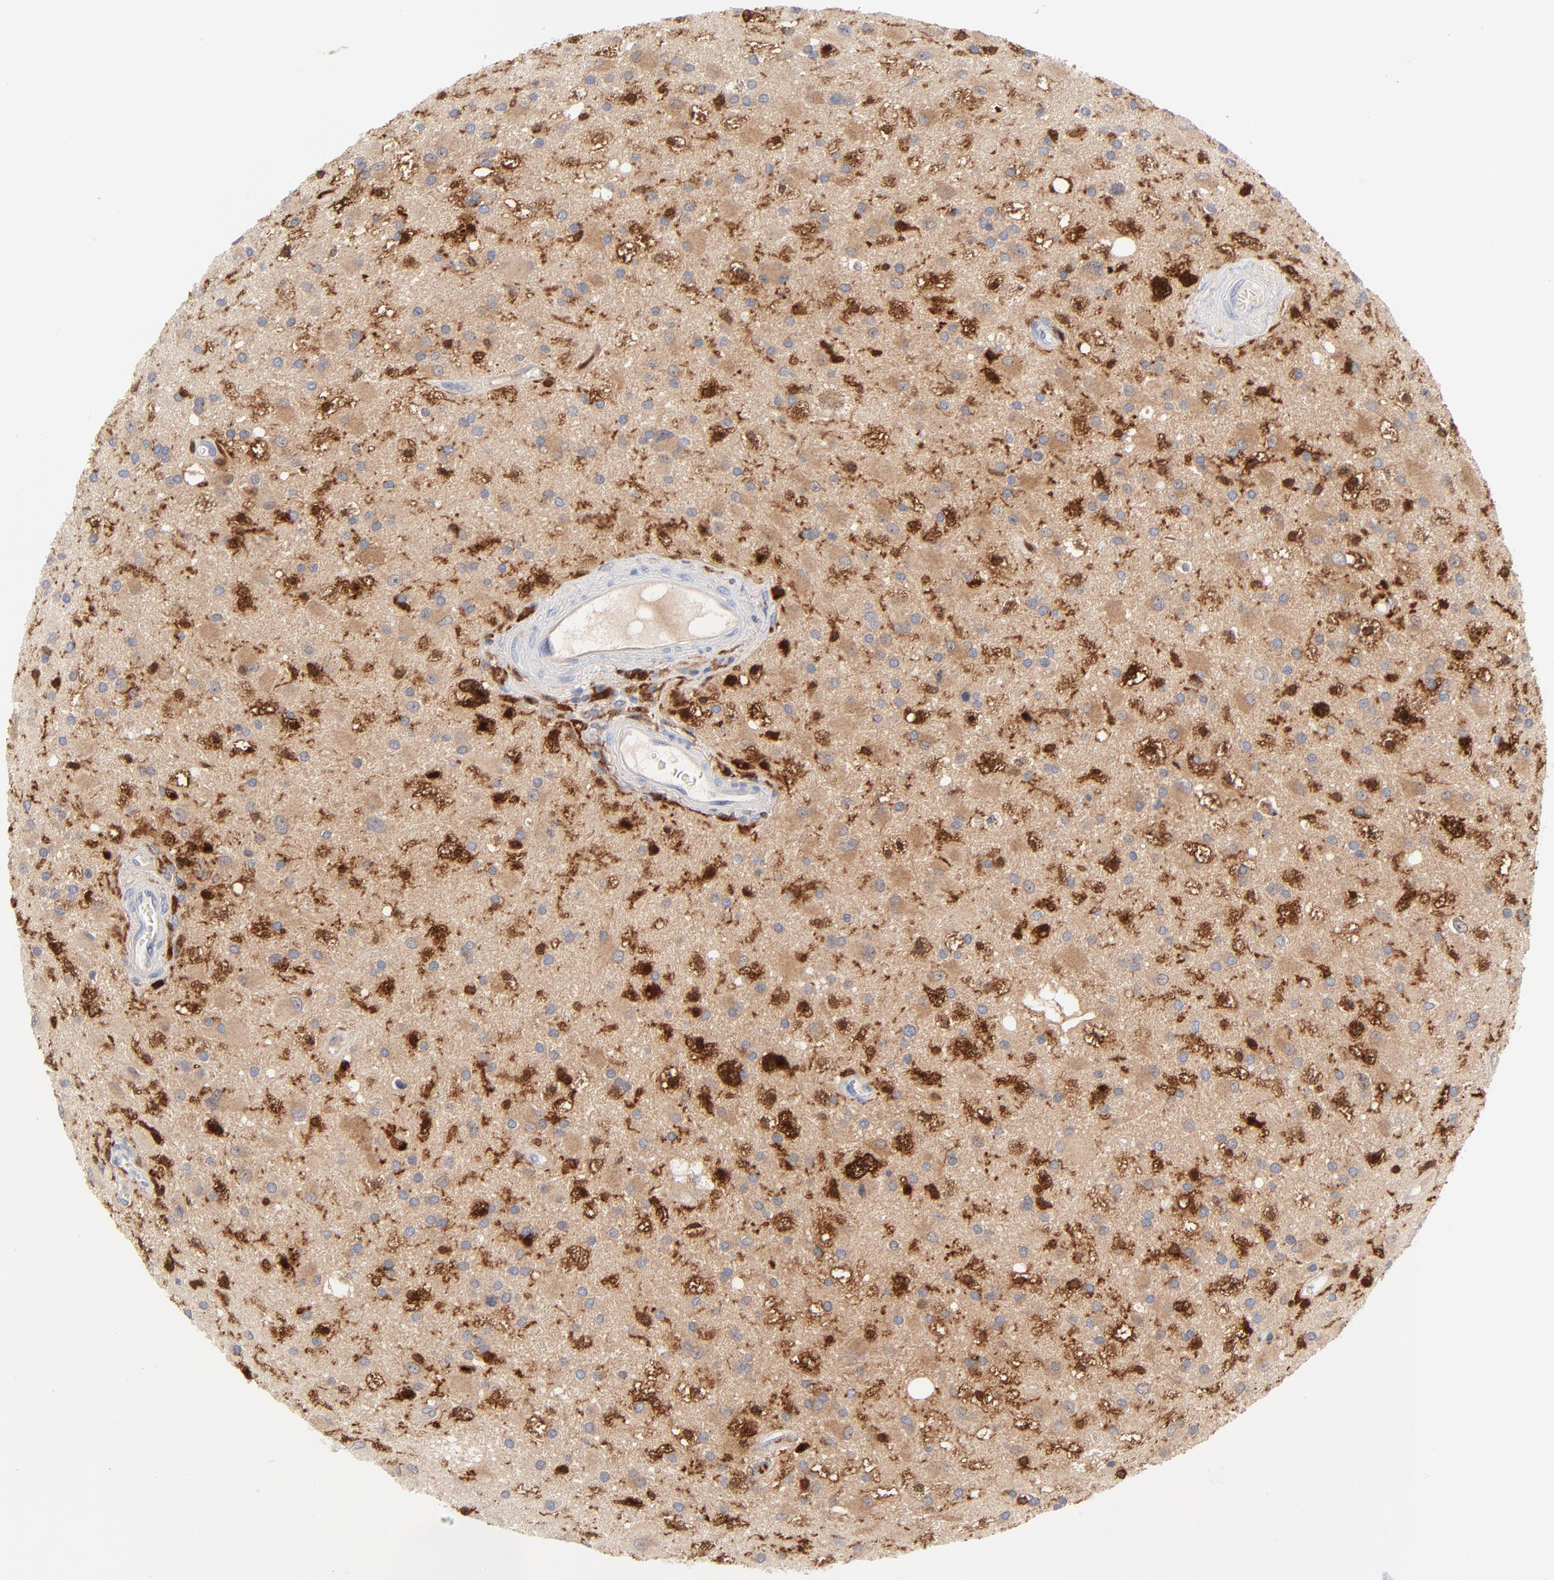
{"staining": {"intensity": "negative", "quantity": "none", "location": "none"}, "tissue": "glioma", "cell_type": "Tumor cells", "image_type": "cancer", "snomed": [{"axis": "morphology", "description": "Glioma, malignant, Low grade"}, {"axis": "topography", "description": "Brain"}], "caption": "There is no significant staining in tumor cells of malignant low-grade glioma.", "gene": "IFIT2", "patient": {"sex": "male", "age": 58}}